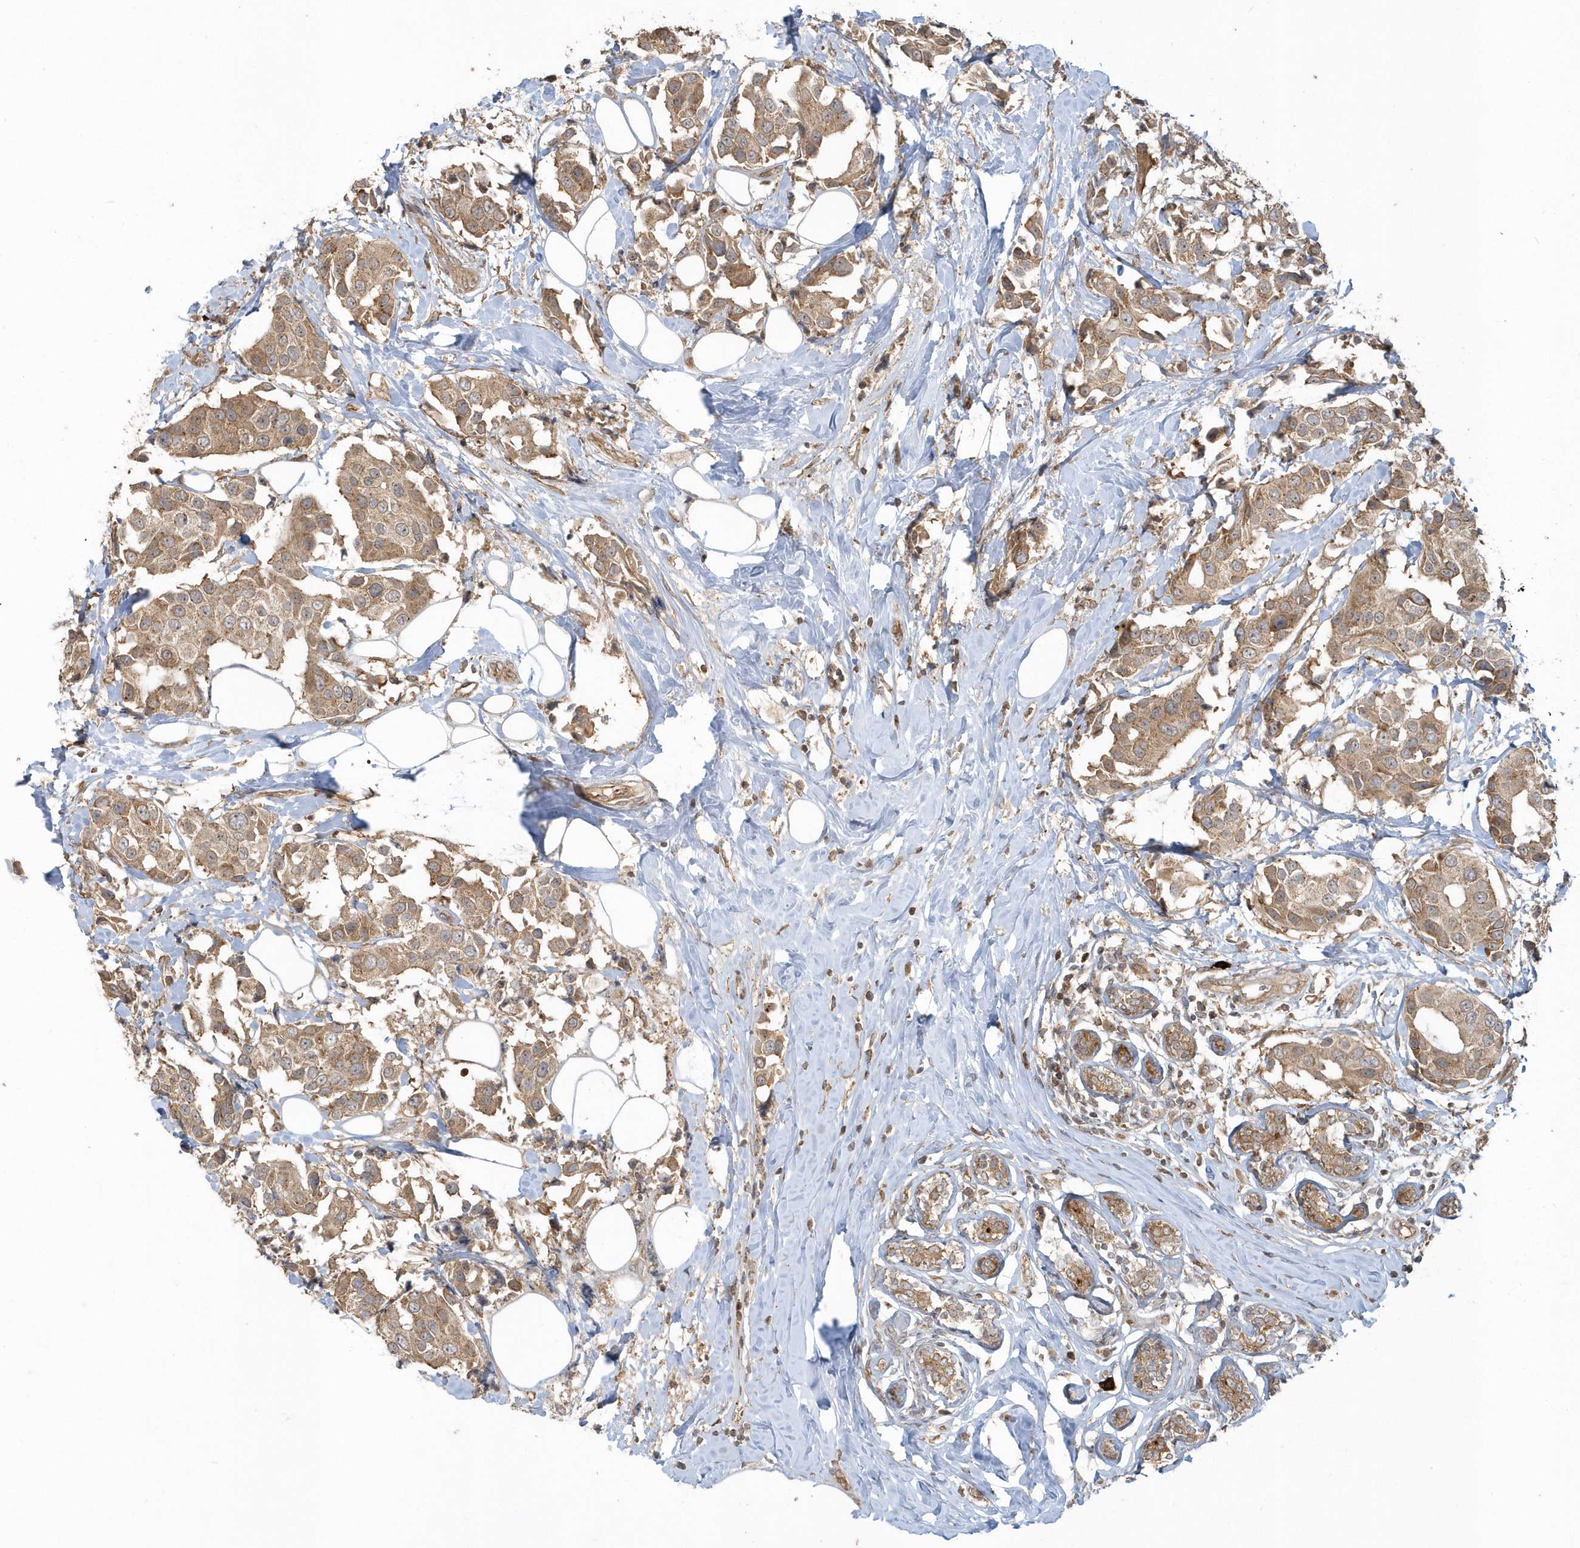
{"staining": {"intensity": "moderate", "quantity": ">75%", "location": "cytoplasmic/membranous"}, "tissue": "breast cancer", "cell_type": "Tumor cells", "image_type": "cancer", "snomed": [{"axis": "morphology", "description": "Normal tissue, NOS"}, {"axis": "morphology", "description": "Duct carcinoma"}, {"axis": "topography", "description": "Breast"}], "caption": "Tumor cells reveal moderate cytoplasmic/membranous expression in approximately >75% of cells in breast infiltrating ductal carcinoma.", "gene": "STIM2", "patient": {"sex": "female", "age": 39}}